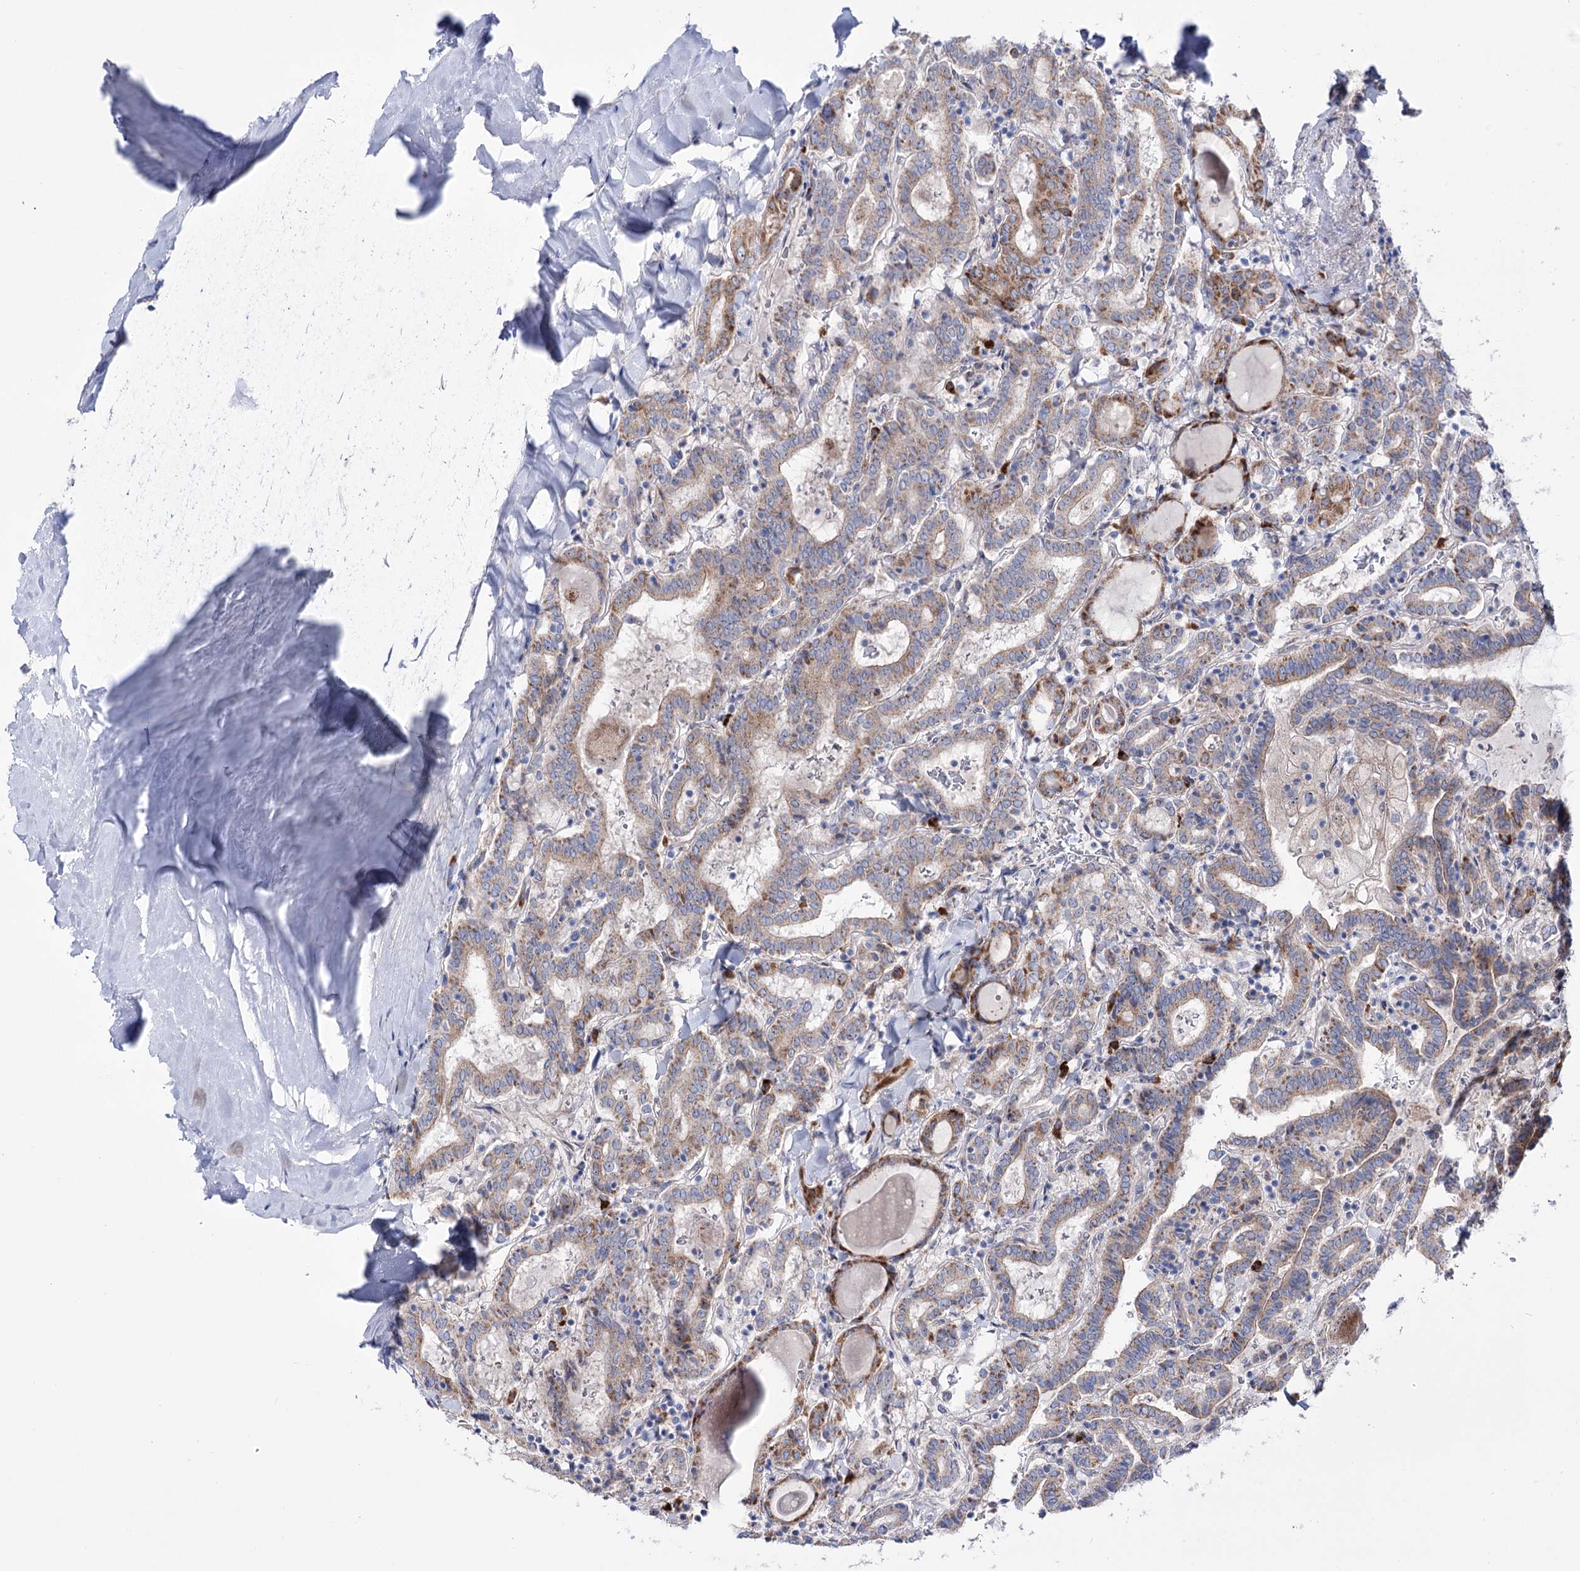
{"staining": {"intensity": "moderate", "quantity": "<25%", "location": "cytoplasmic/membranous"}, "tissue": "thyroid cancer", "cell_type": "Tumor cells", "image_type": "cancer", "snomed": [{"axis": "morphology", "description": "Papillary adenocarcinoma, NOS"}, {"axis": "topography", "description": "Thyroid gland"}], "caption": "The histopathology image displays immunohistochemical staining of thyroid papillary adenocarcinoma. There is moderate cytoplasmic/membranous positivity is identified in about <25% of tumor cells. Nuclei are stained in blue.", "gene": "METTL5", "patient": {"sex": "female", "age": 72}}